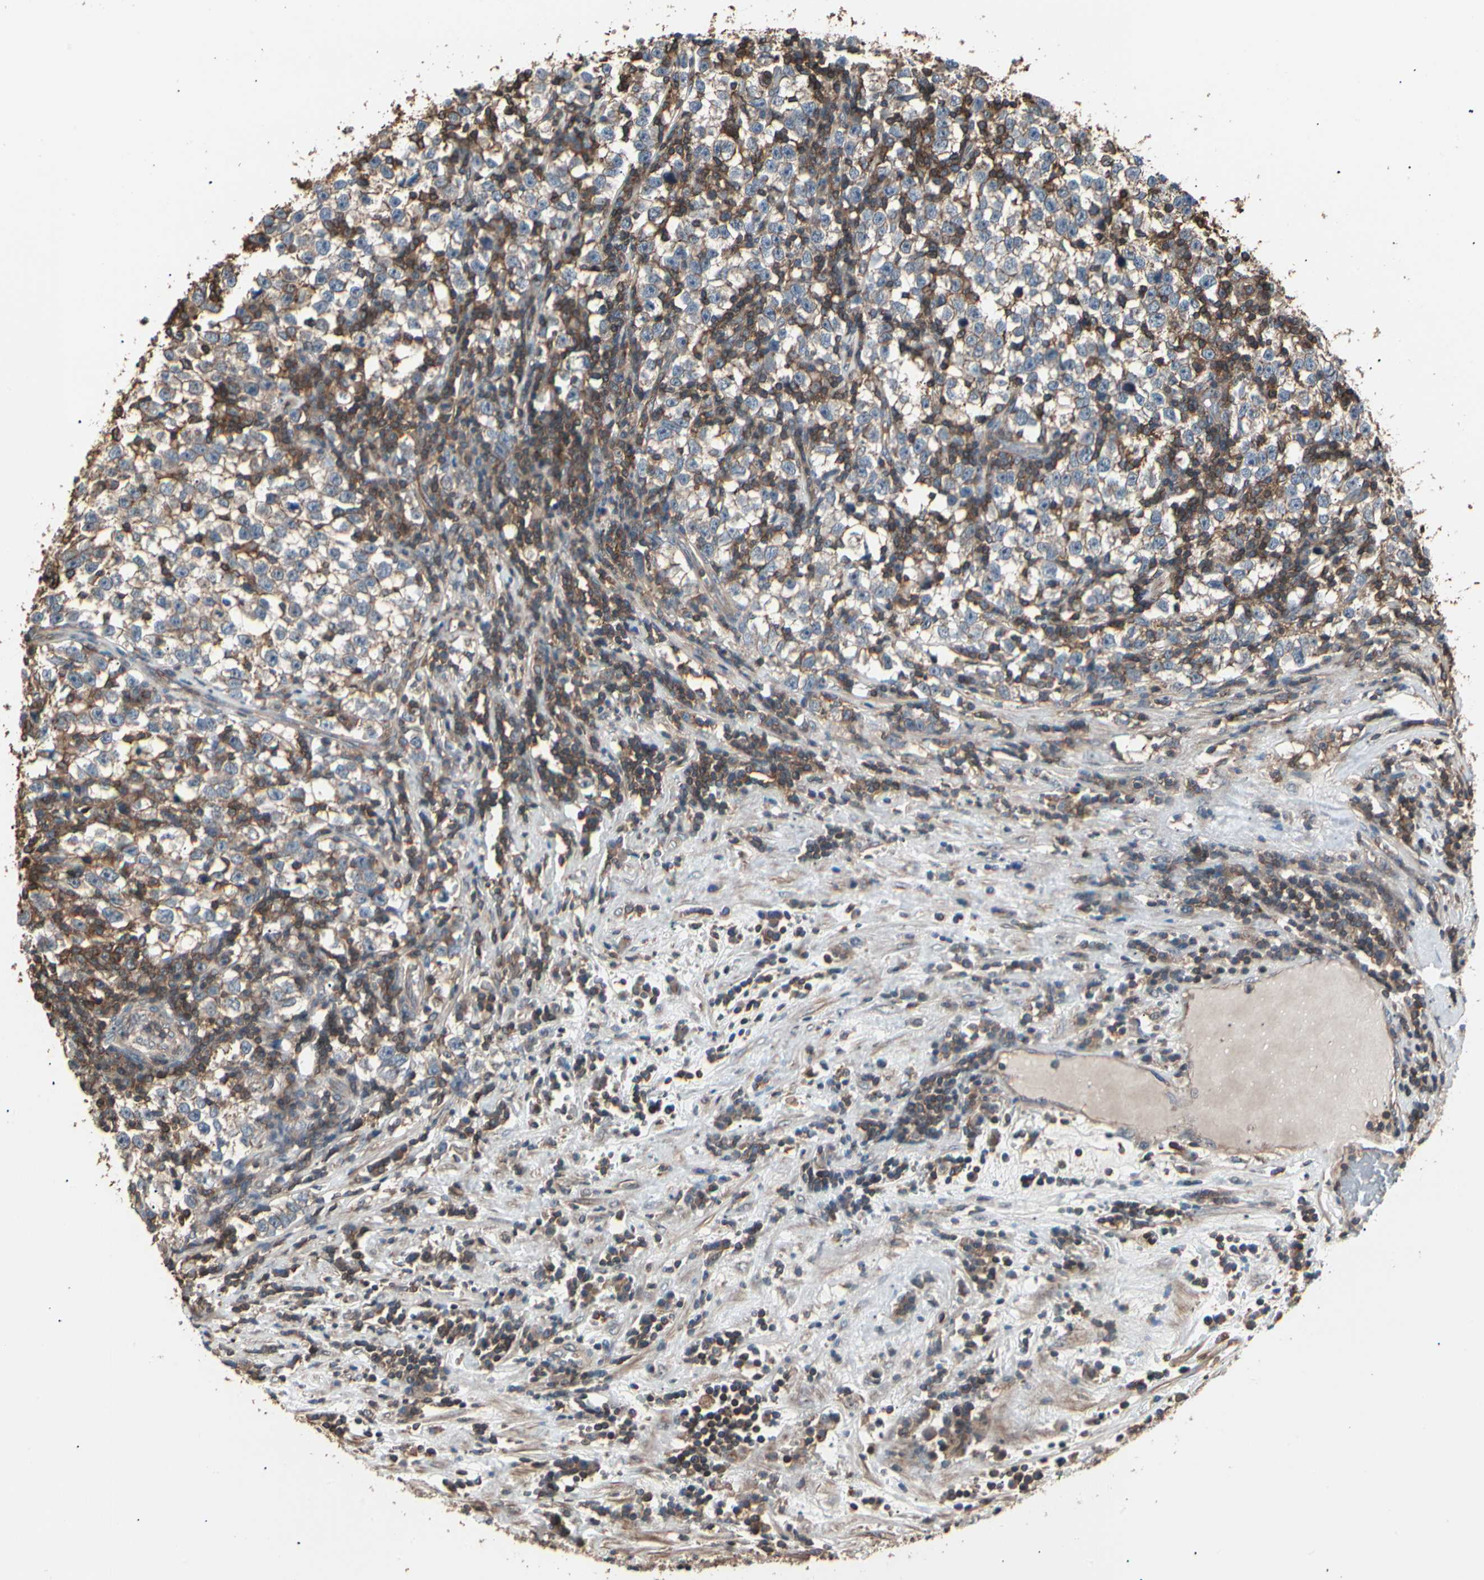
{"staining": {"intensity": "negative", "quantity": "none", "location": "none"}, "tissue": "testis cancer", "cell_type": "Tumor cells", "image_type": "cancer", "snomed": [{"axis": "morphology", "description": "Seminoma, NOS"}, {"axis": "topography", "description": "Testis"}], "caption": "Seminoma (testis) stained for a protein using immunohistochemistry (IHC) displays no positivity tumor cells.", "gene": "MAPK13", "patient": {"sex": "male", "age": 43}}